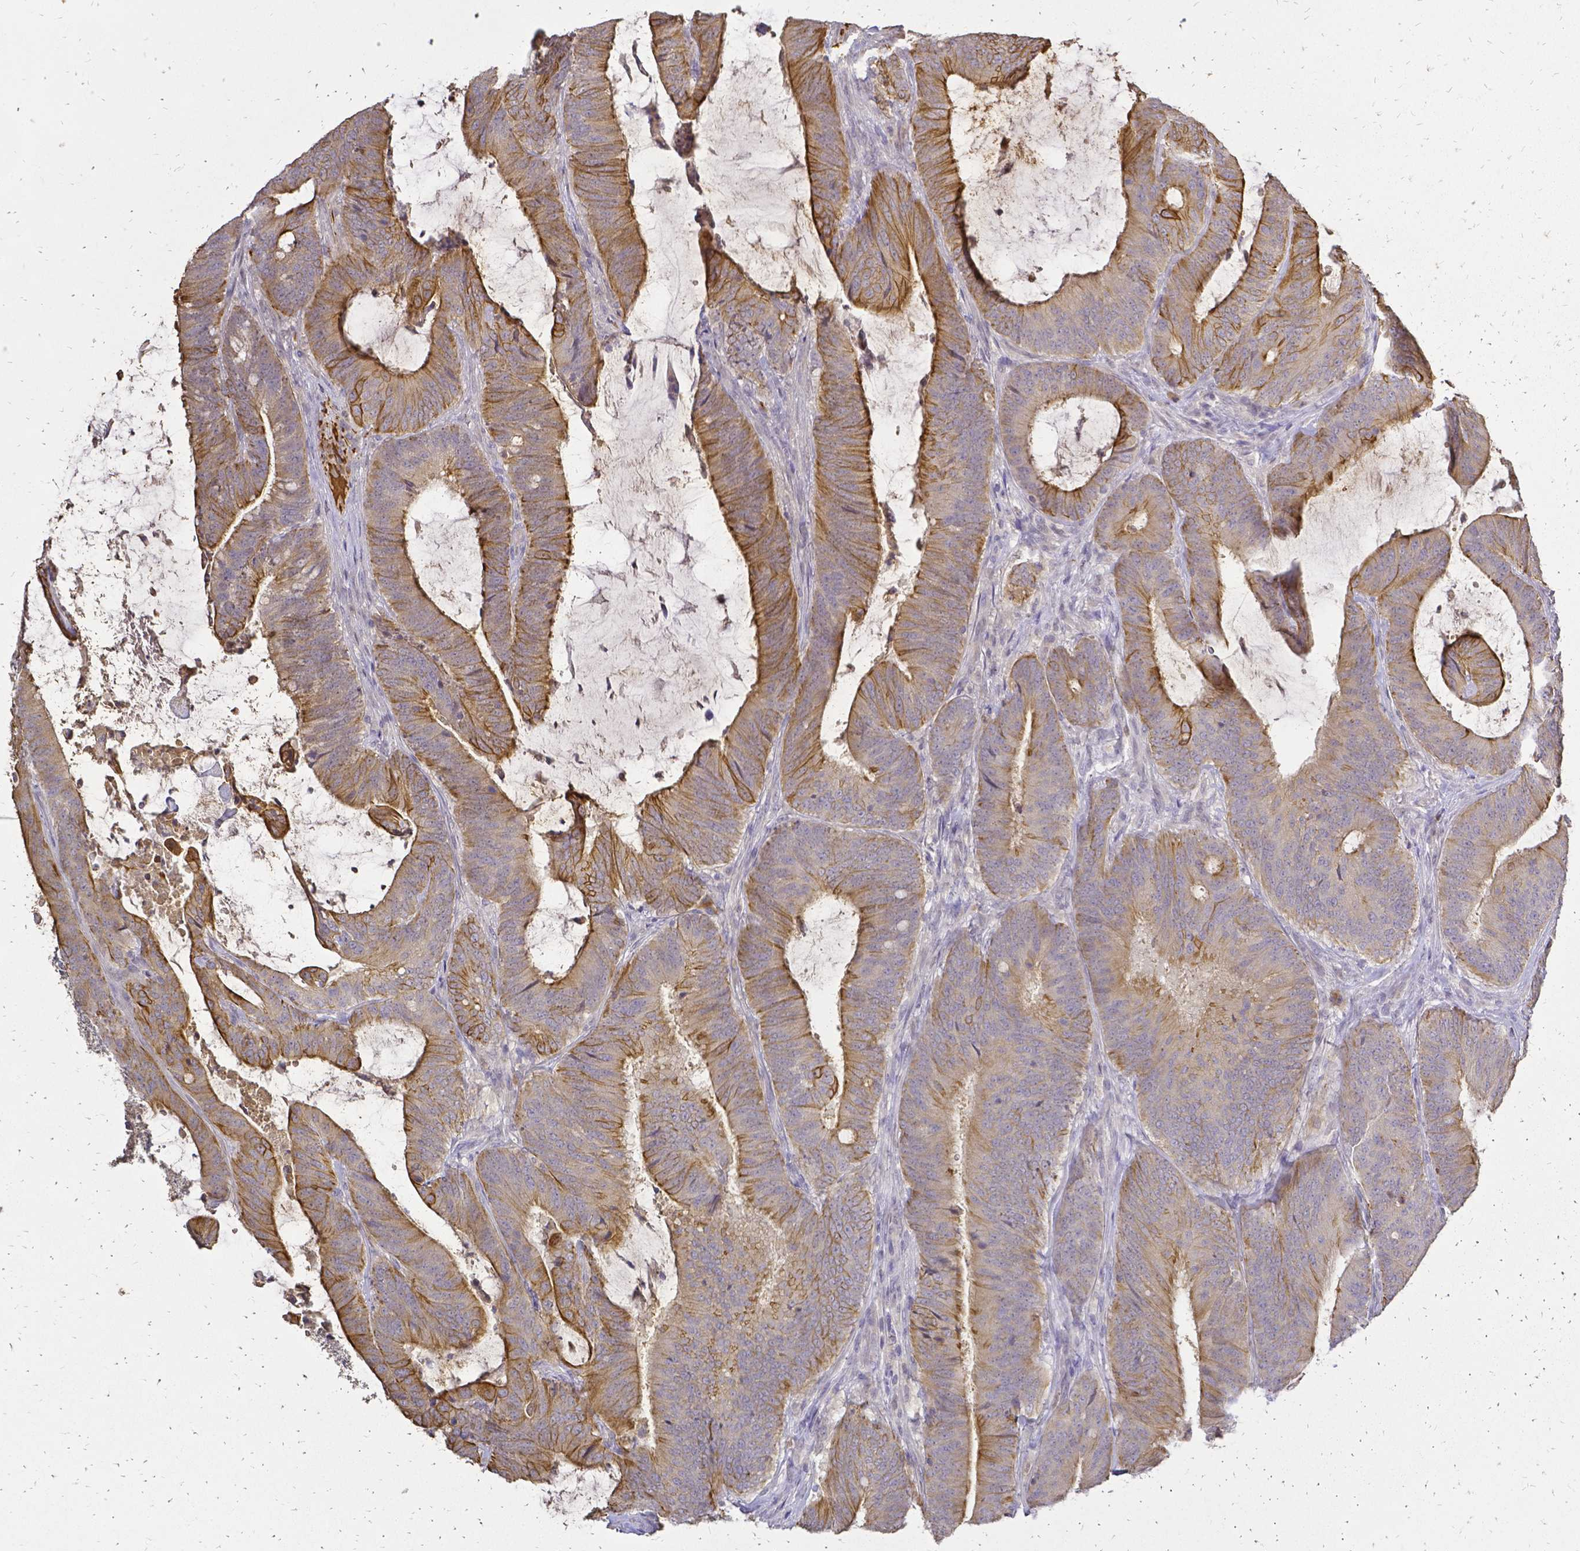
{"staining": {"intensity": "moderate", "quantity": "25%-75%", "location": "cytoplasmic/membranous"}, "tissue": "colorectal cancer", "cell_type": "Tumor cells", "image_type": "cancer", "snomed": [{"axis": "morphology", "description": "Adenocarcinoma, NOS"}, {"axis": "topography", "description": "Colon"}], "caption": "Immunohistochemistry histopathology image of adenocarcinoma (colorectal) stained for a protein (brown), which exhibits medium levels of moderate cytoplasmic/membranous positivity in approximately 25%-75% of tumor cells.", "gene": "CIB1", "patient": {"sex": "female", "age": 43}}